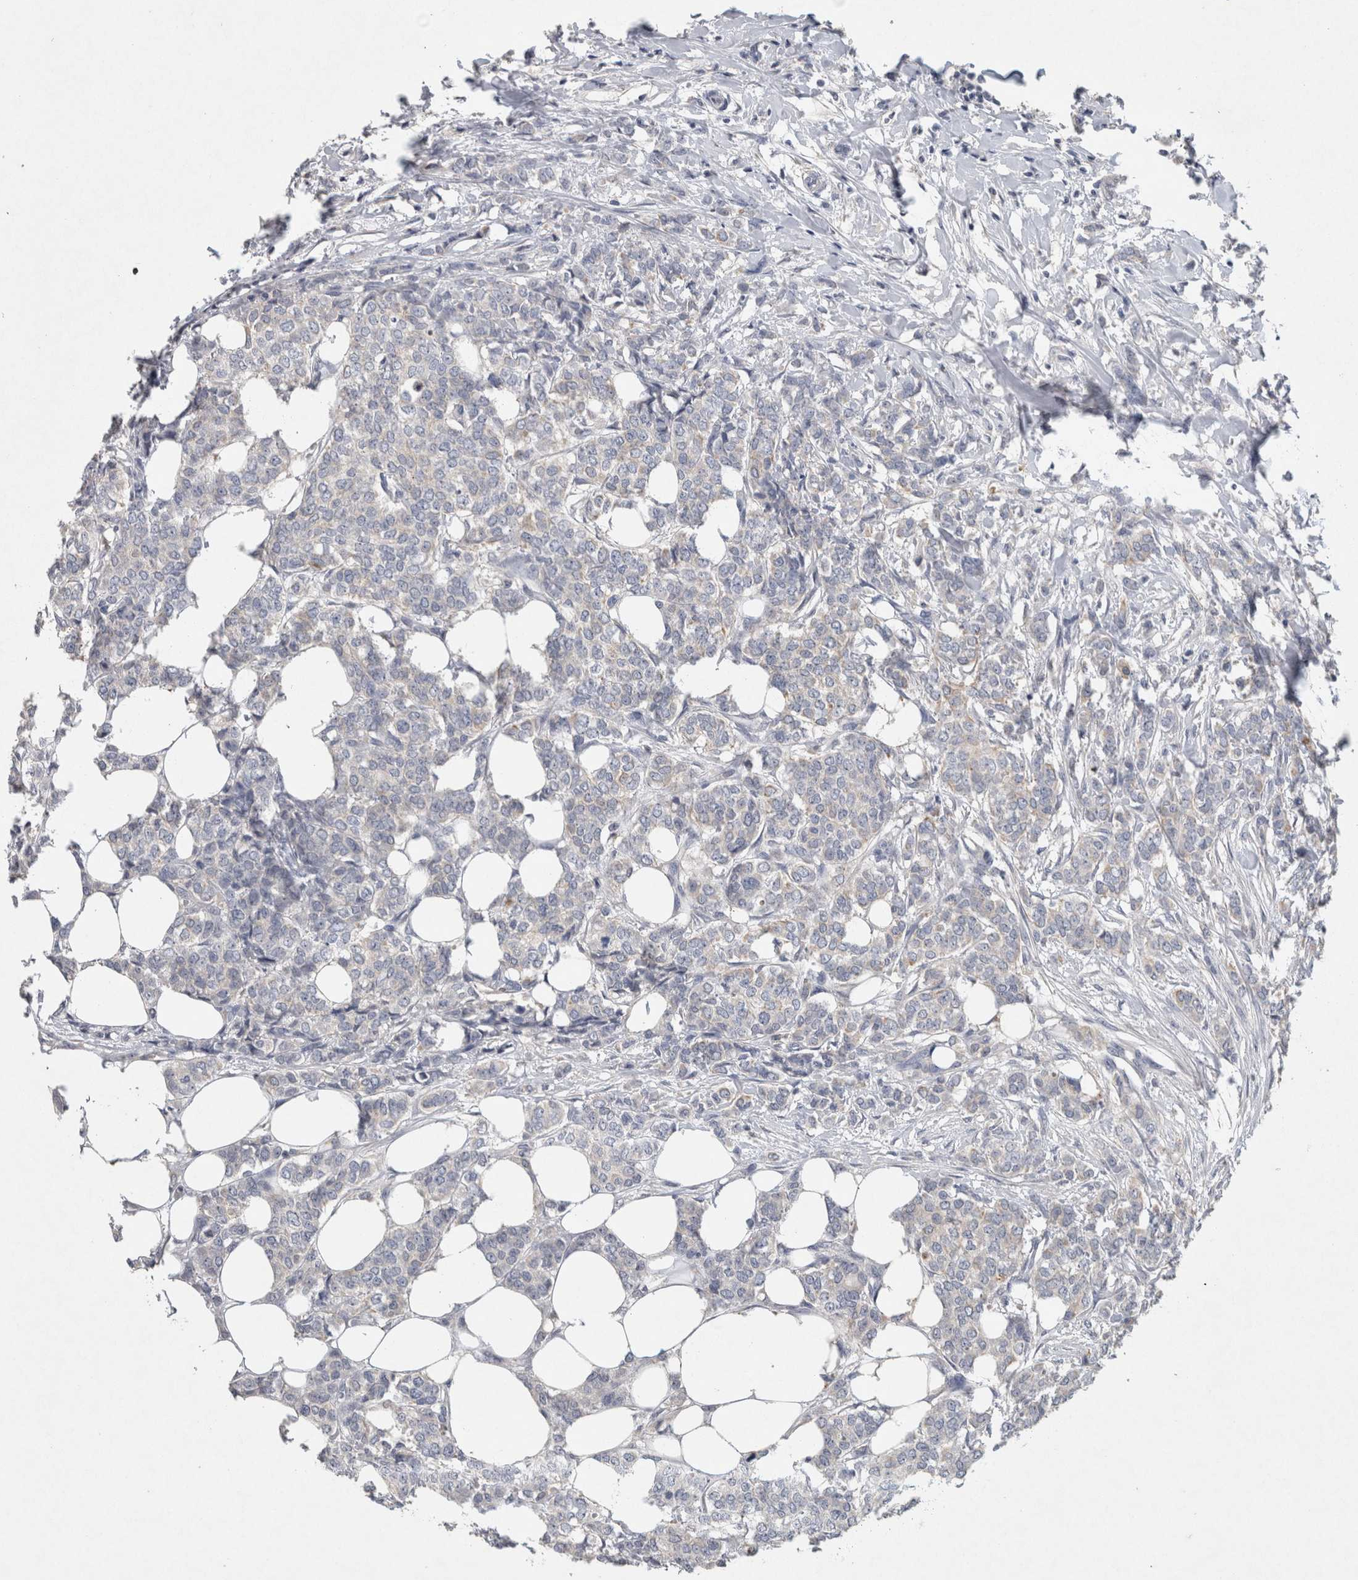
{"staining": {"intensity": "weak", "quantity": "<25%", "location": "cytoplasmic/membranous"}, "tissue": "breast cancer", "cell_type": "Tumor cells", "image_type": "cancer", "snomed": [{"axis": "morphology", "description": "Lobular carcinoma"}, {"axis": "topography", "description": "Skin"}, {"axis": "topography", "description": "Breast"}], "caption": "There is no significant expression in tumor cells of breast lobular carcinoma.", "gene": "HEXD", "patient": {"sex": "female", "age": 46}}